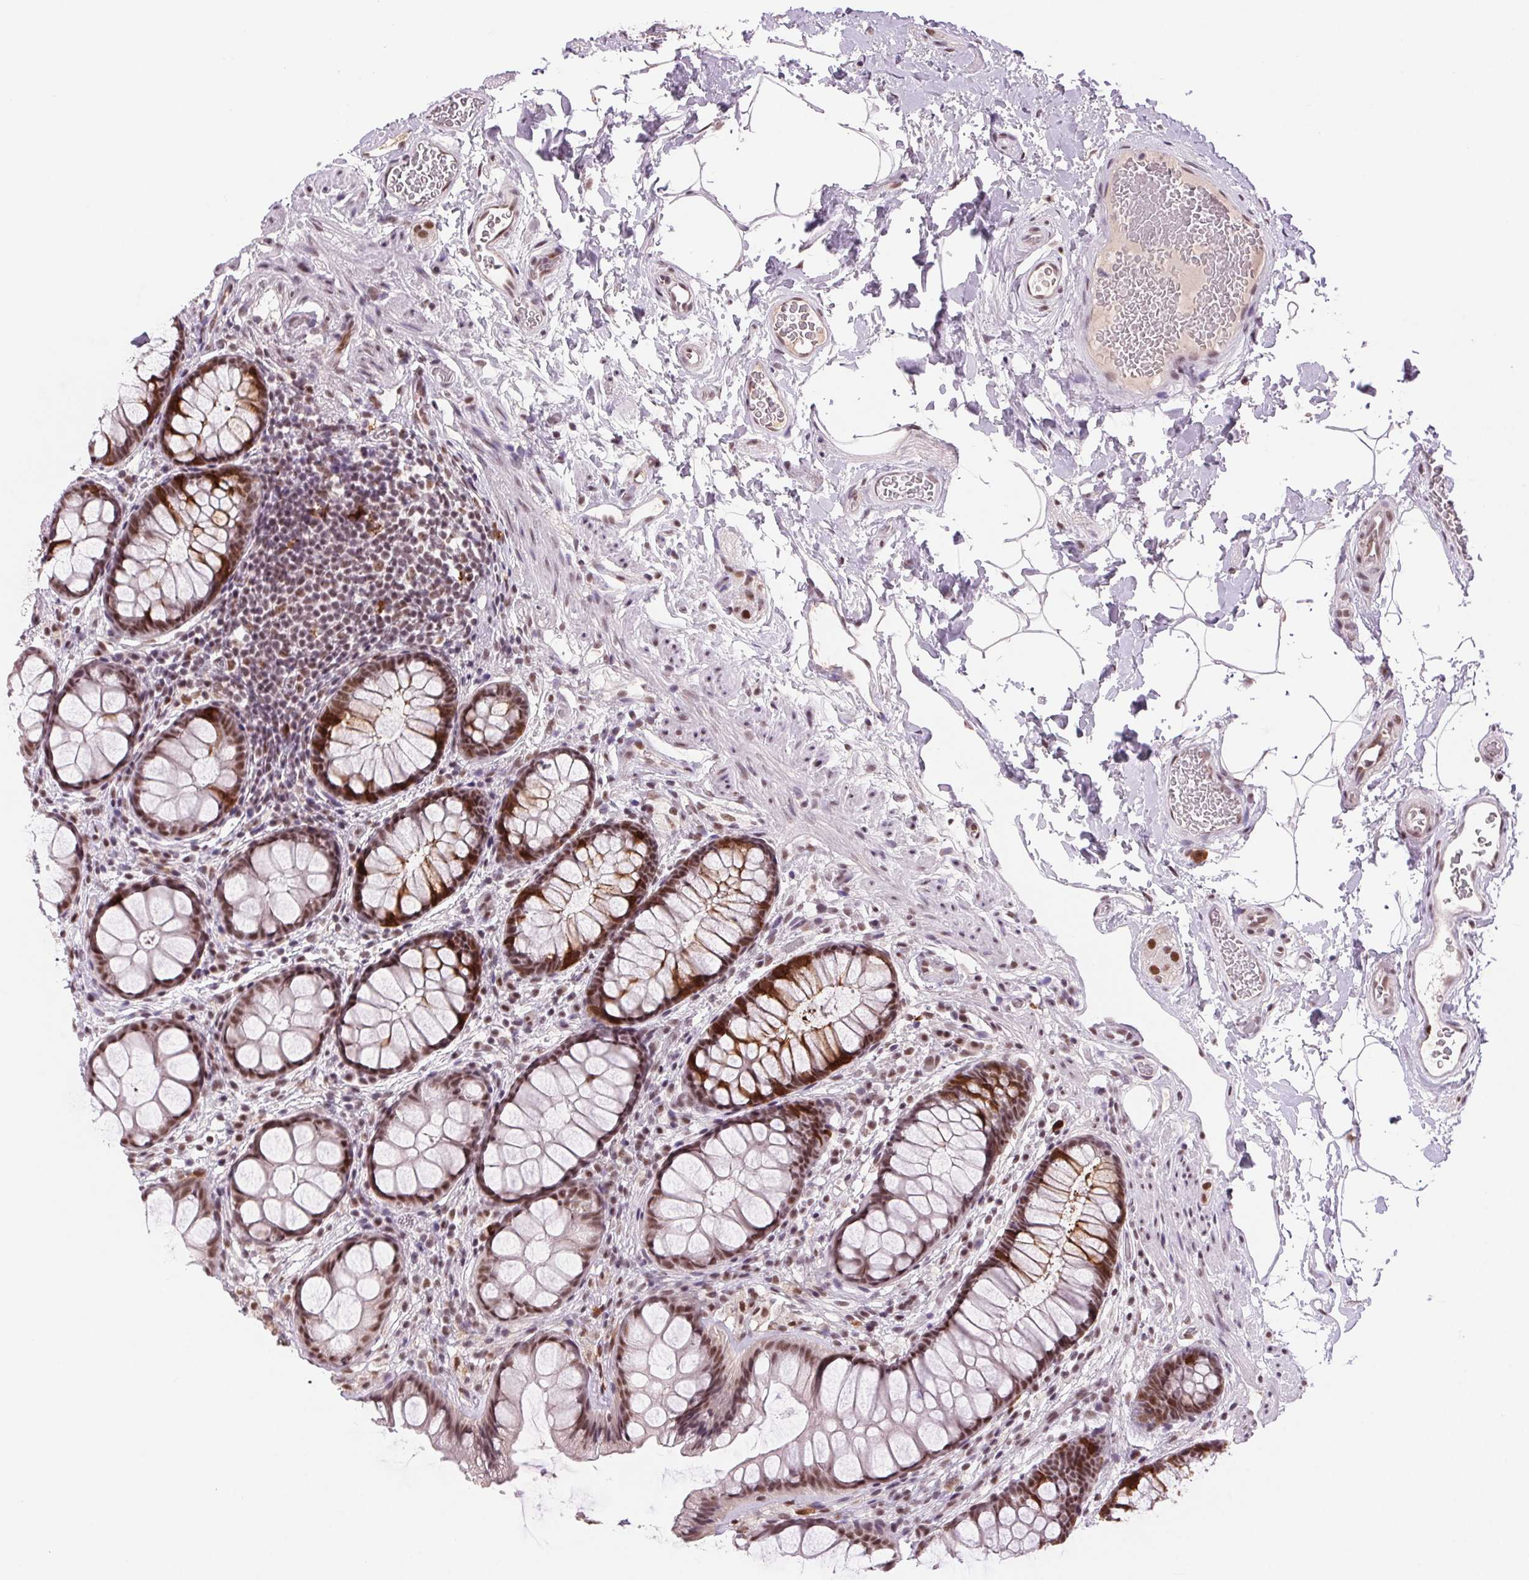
{"staining": {"intensity": "strong", "quantity": "25%-75%", "location": "cytoplasmic/membranous,nuclear"}, "tissue": "rectum", "cell_type": "Glandular cells", "image_type": "normal", "snomed": [{"axis": "morphology", "description": "Normal tissue, NOS"}, {"axis": "topography", "description": "Rectum"}], "caption": "Immunohistochemistry staining of unremarkable rectum, which displays high levels of strong cytoplasmic/membranous,nuclear staining in approximately 25%-75% of glandular cells indicating strong cytoplasmic/membranous,nuclear protein staining. The staining was performed using DAB (3,3'-diaminobenzidine) (brown) for protein detection and nuclei were counterstained in hematoxylin (blue).", "gene": "CD2BP2", "patient": {"sex": "female", "age": 62}}